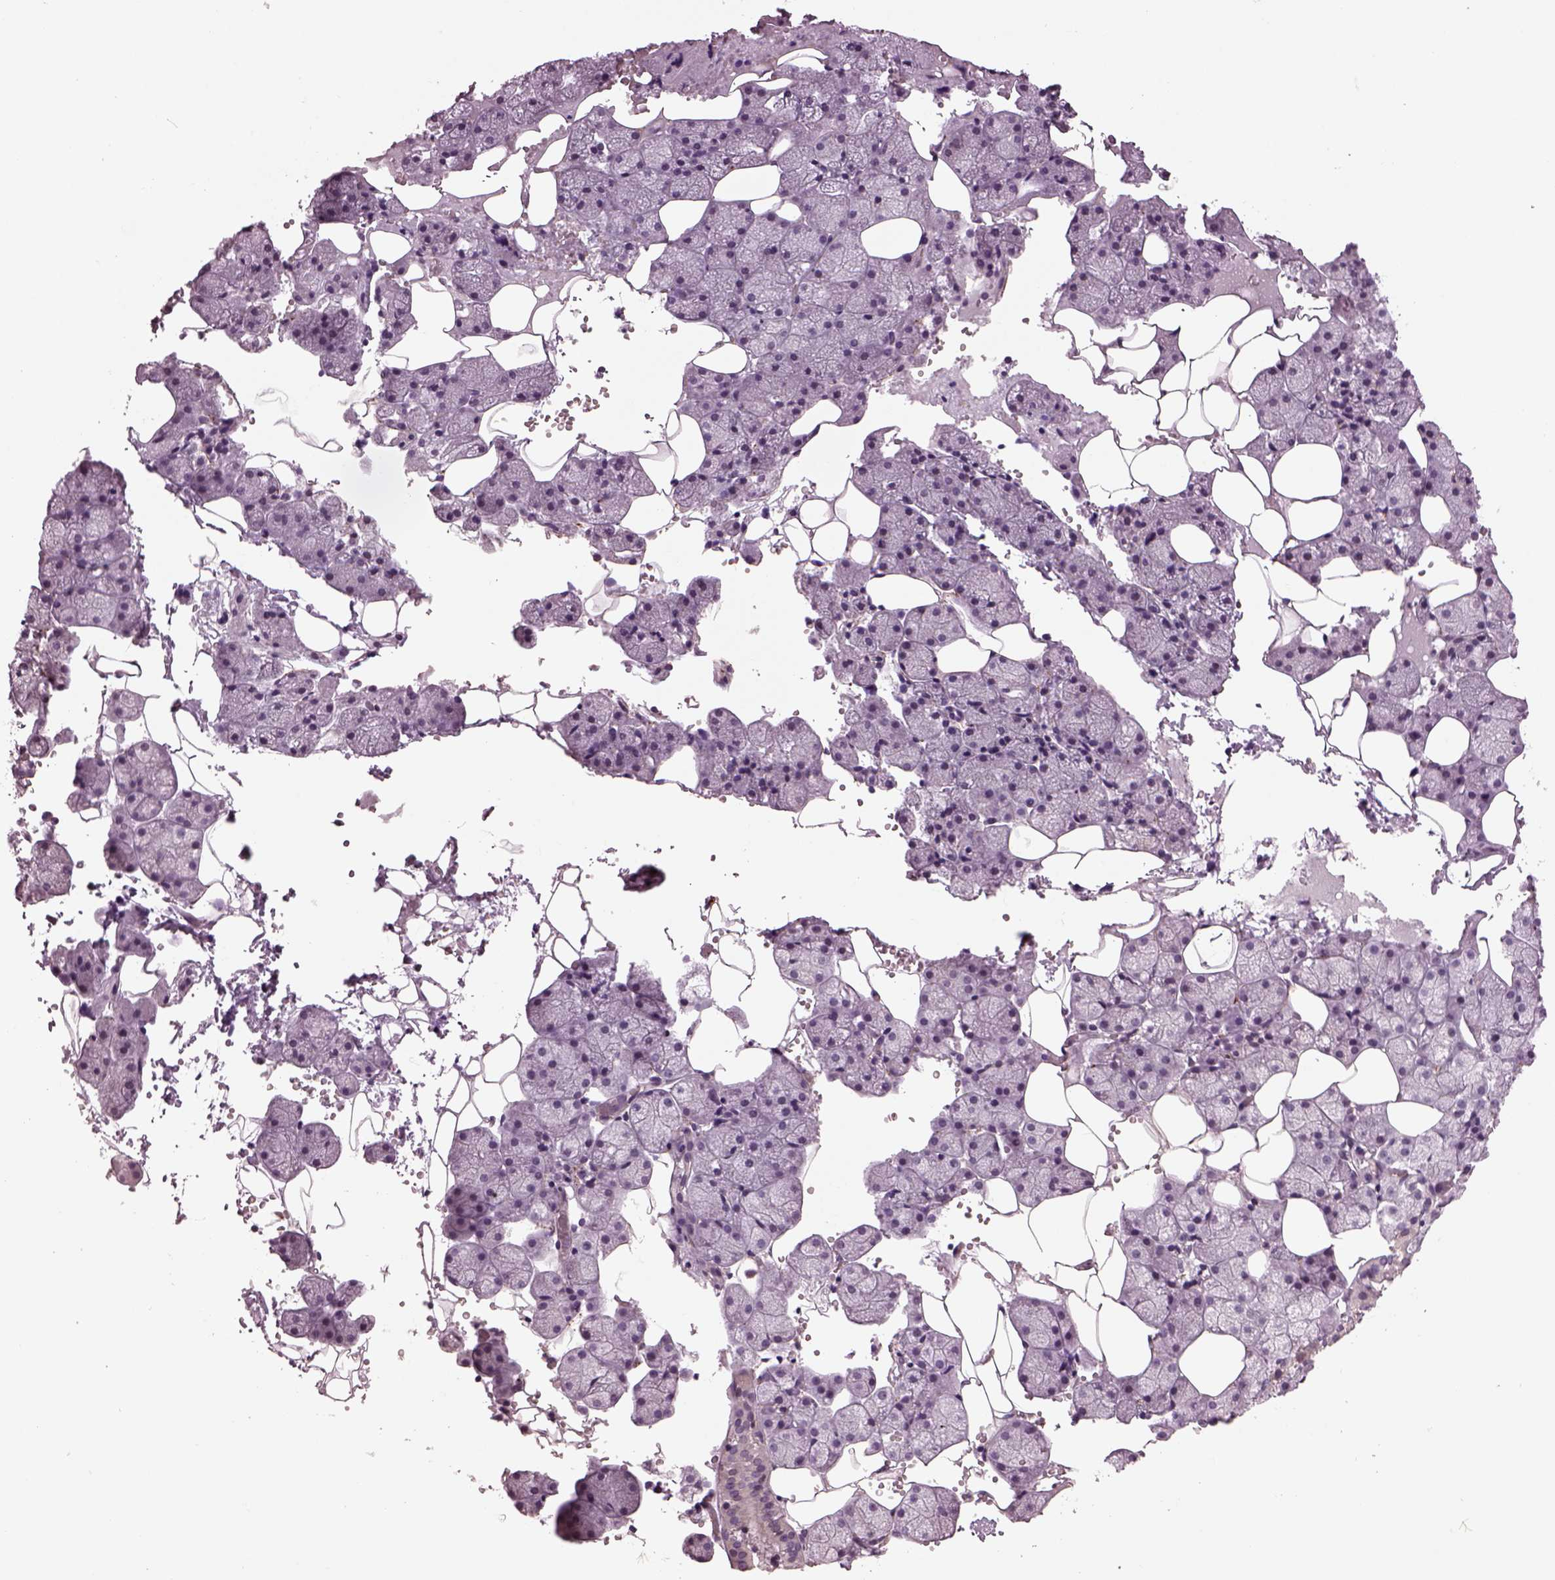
{"staining": {"intensity": "negative", "quantity": "none", "location": "none"}, "tissue": "salivary gland", "cell_type": "Glandular cells", "image_type": "normal", "snomed": [{"axis": "morphology", "description": "Normal tissue, NOS"}, {"axis": "topography", "description": "Salivary gland"}], "caption": "Immunohistochemistry (IHC) micrograph of normal human salivary gland stained for a protein (brown), which exhibits no staining in glandular cells. (Stains: DAB immunohistochemistry with hematoxylin counter stain, Microscopy: brightfield microscopy at high magnification).", "gene": "GAL", "patient": {"sex": "male", "age": 38}}